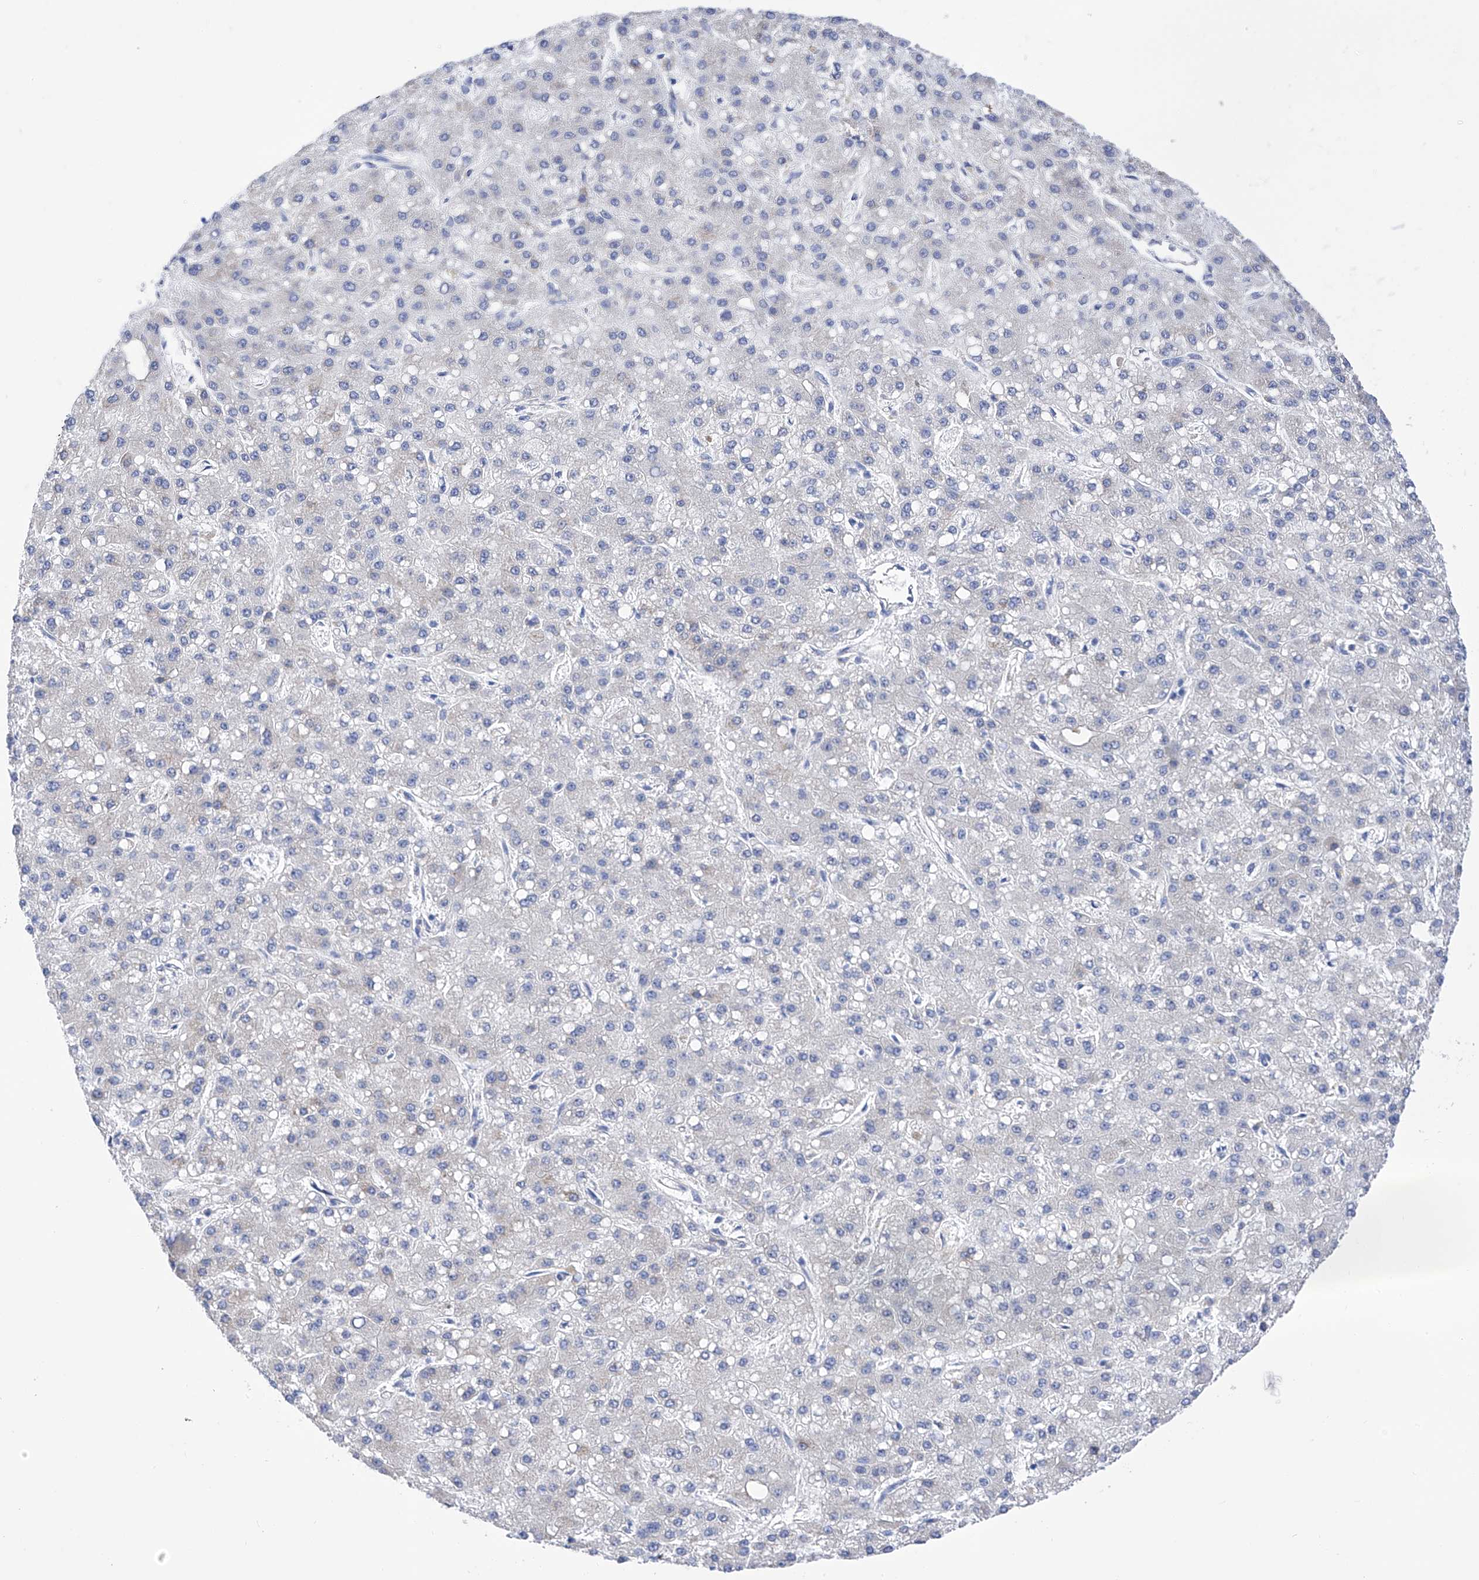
{"staining": {"intensity": "negative", "quantity": "none", "location": "none"}, "tissue": "liver cancer", "cell_type": "Tumor cells", "image_type": "cancer", "snomed": [{"axis": "morphology", "description": "Carcinoma, Hepatocellular, NOS"}, {"axis": "topography", "description": "Liver"}], "caption": "Tumor cells are negative for protein expression in human liver cancer.", "gene": "PDIA5", "patient": {"sex": "male", "age": 67}}